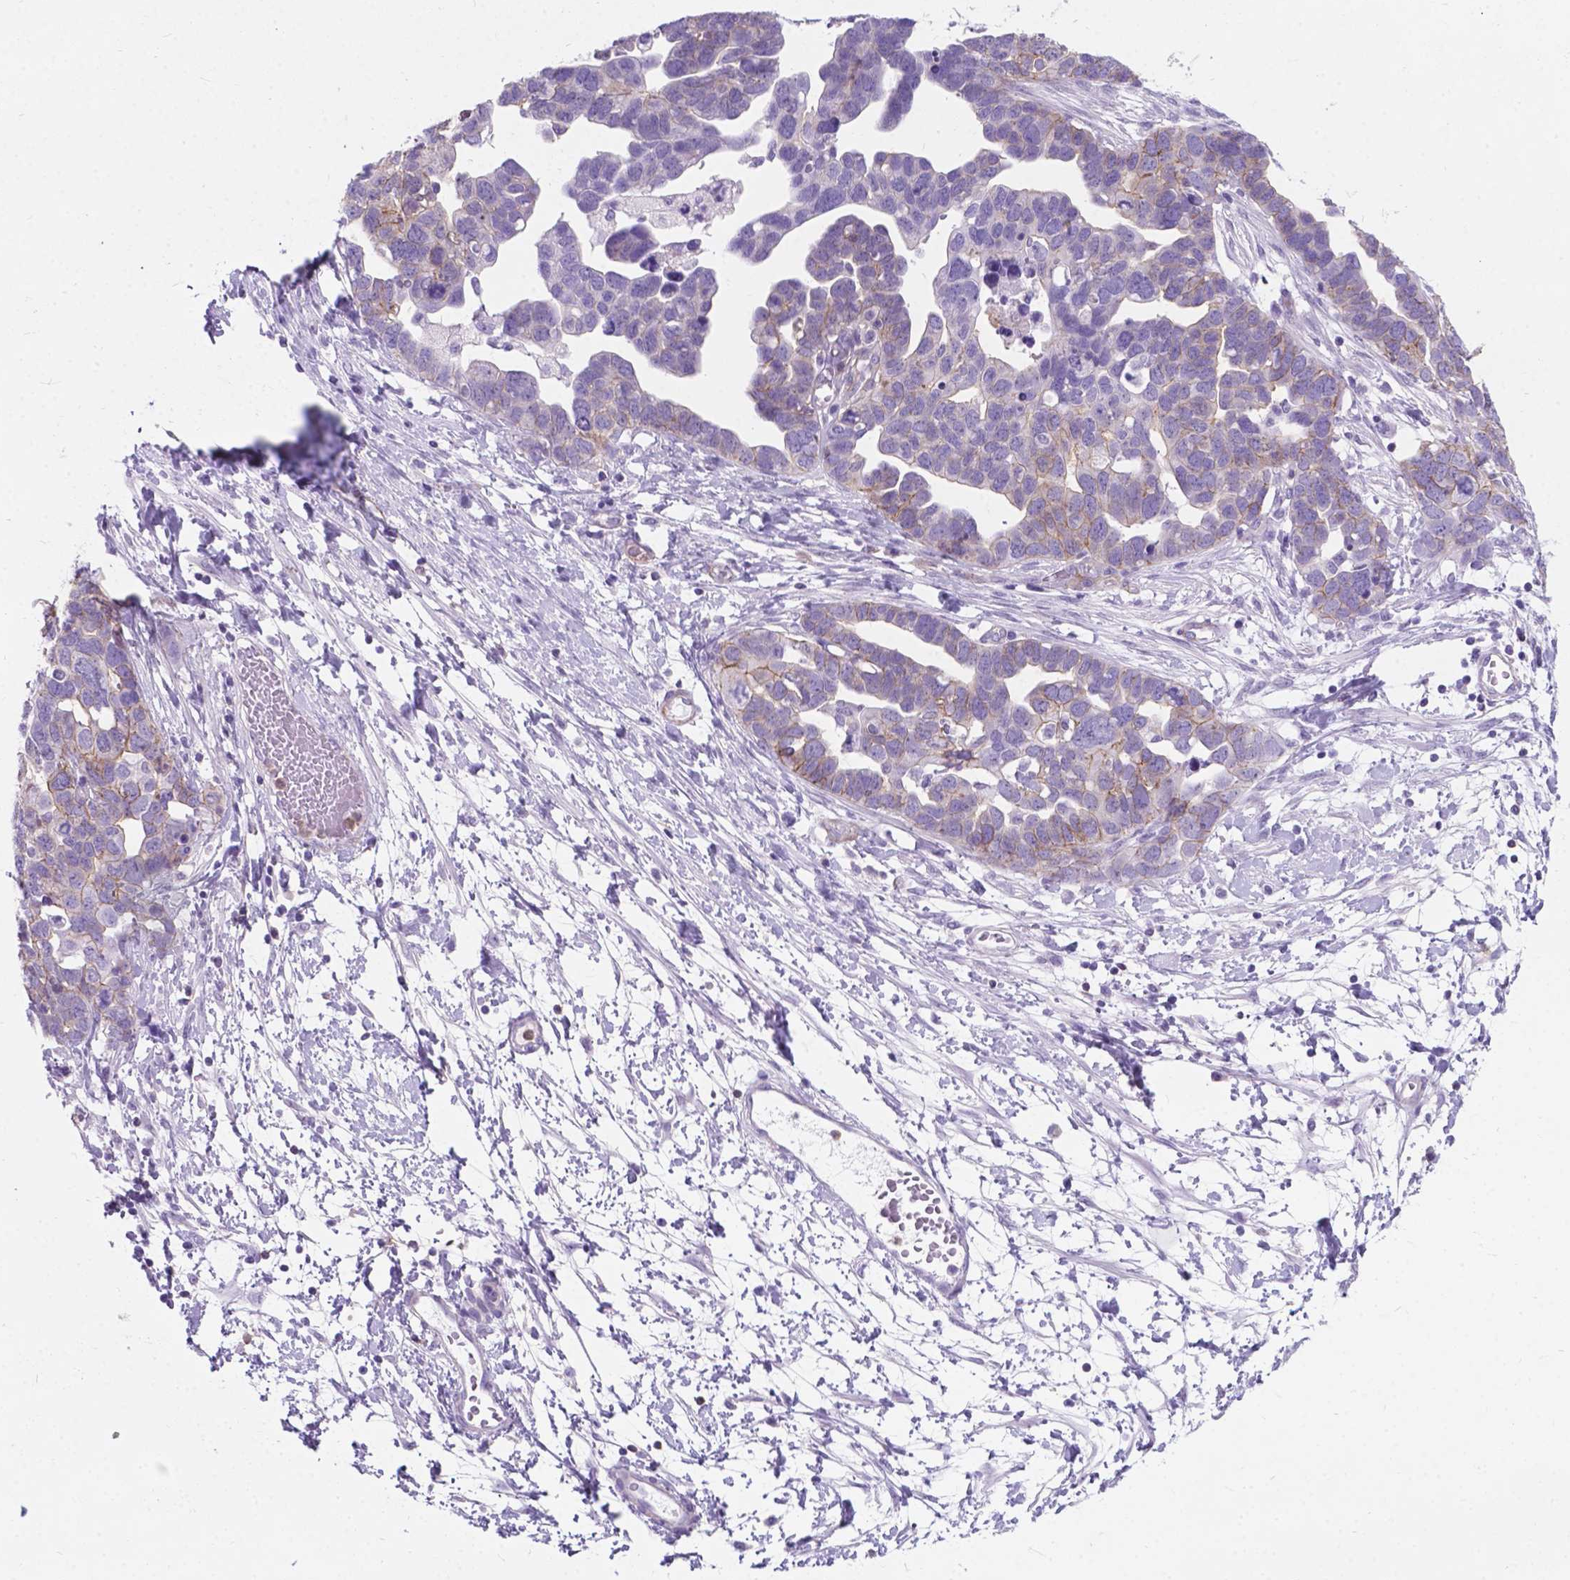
{"staining": {"intensity": "weak", "quantity": "<25%", "location": "cytoplasmic/membranous"}, "tissue": "ovarian cancer", "cell_type": "Tumor cells", "image_type": "cancer", "snomed": [{"axis": "morphology", "description": "Cystadenocarcinoma, serous, NOS"}, {"axis": "topography", "description": "Ovary"}], "caption": "The immunohistochemistry (IHC) histopathology image has no significant positivity in tumor cells of ovarian cancer tissue. (DAB (3,3'-diaminobenzidine) IHC, high magnification).", "gene": "KIAA0040", "patient": {"sex": "female", "age": 54}}